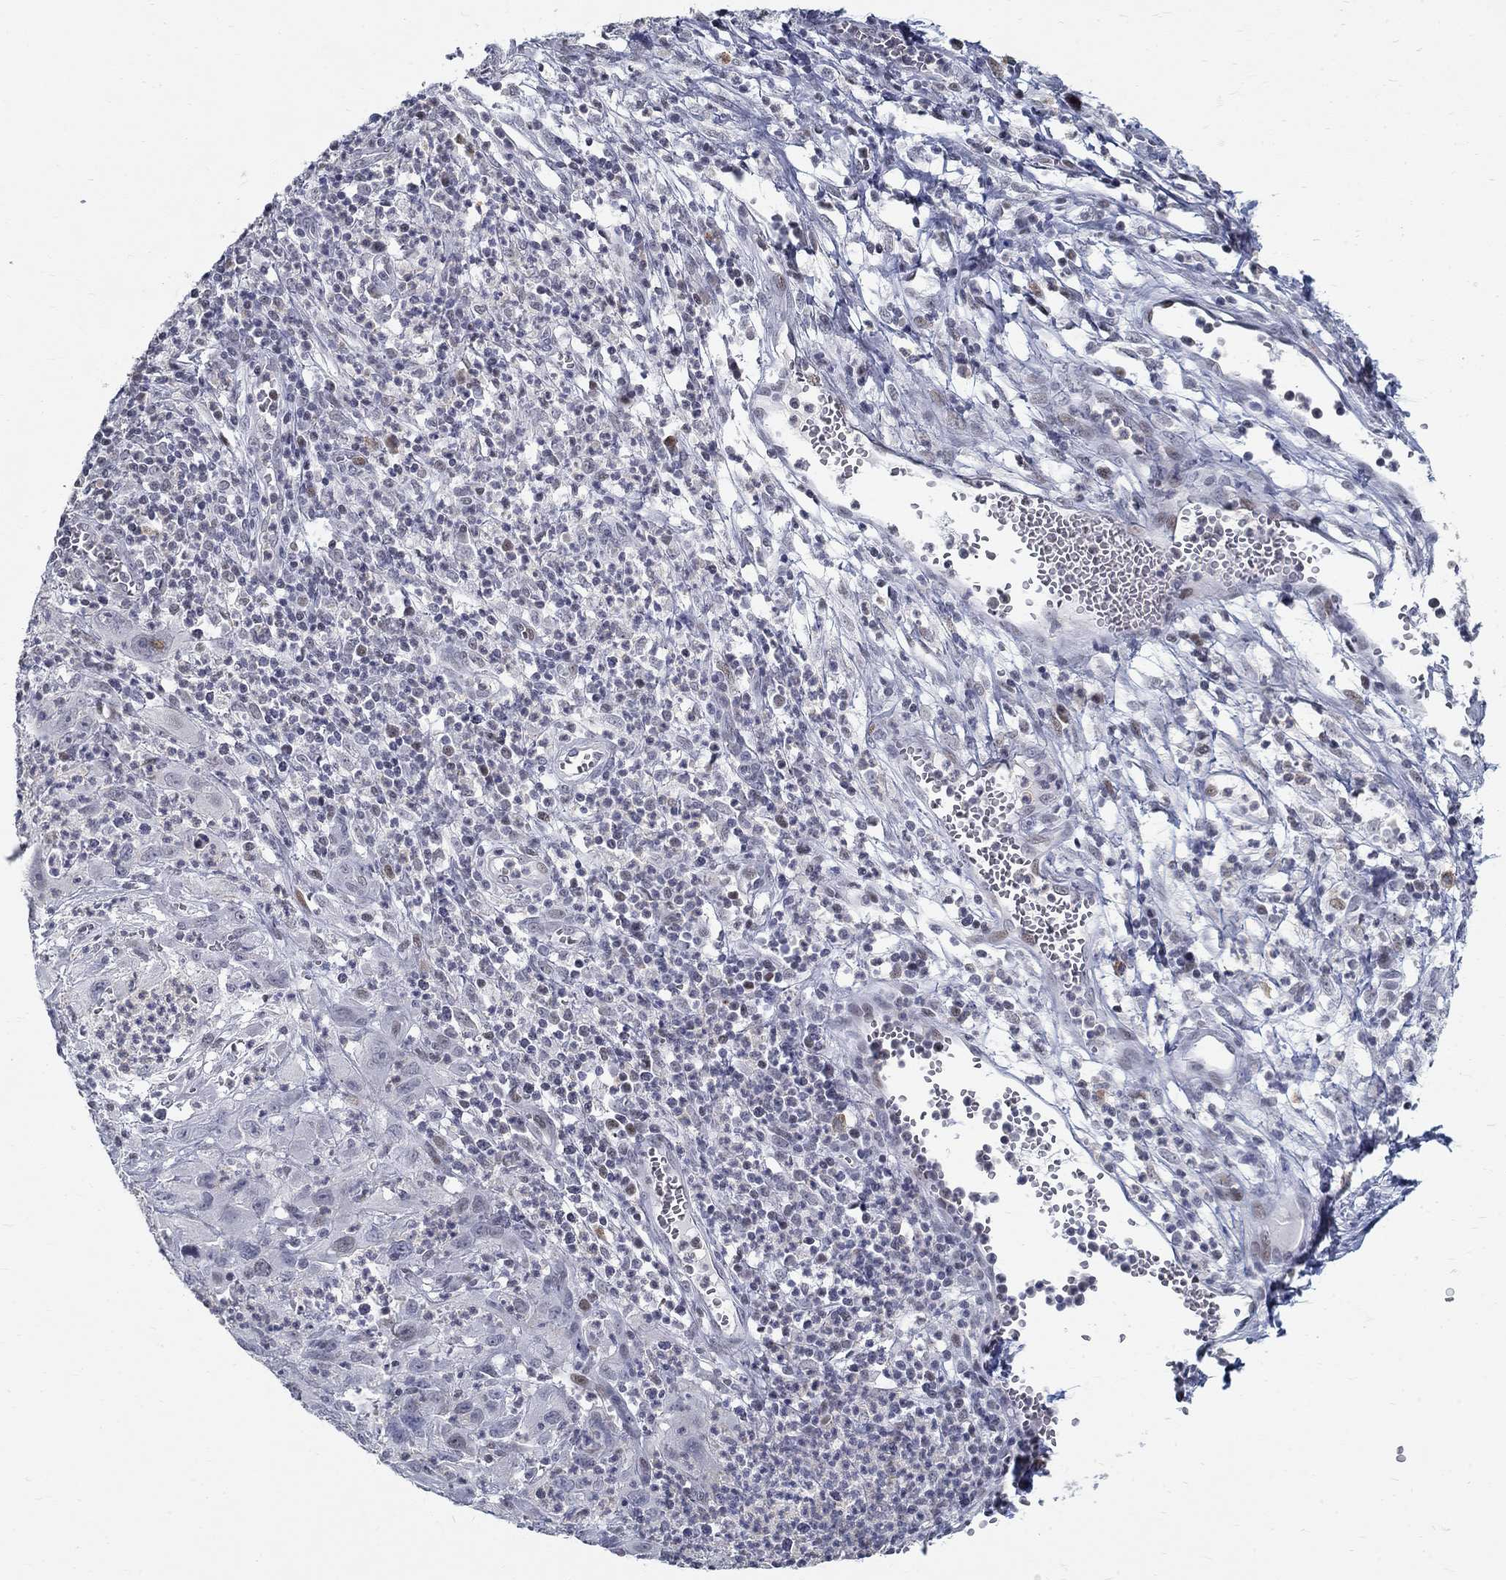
{"staining": {"intensity": "moderate", "quantity": "<25%", "location": "nuclear"}, "tissue": "cervical cancer", "cell_type": "Tumor cells", "image_type": "cancer", "snomed": [{"axis": "morphology", "description": "Squamous cell carcinoma, NOS"}, {"axis": "topography", "description": "Cervix"}], "caption": "A low amount of moderate nuclear staining is appreciated in about <25% of tumor cells in cervical cancer tissue. (DAB (3,3'-diaminobenzidine) = brown stain, brightfield microscopy at high magnification).", "gene": "BHLHE22", "patient": {"sex": "female", "age": 32}}